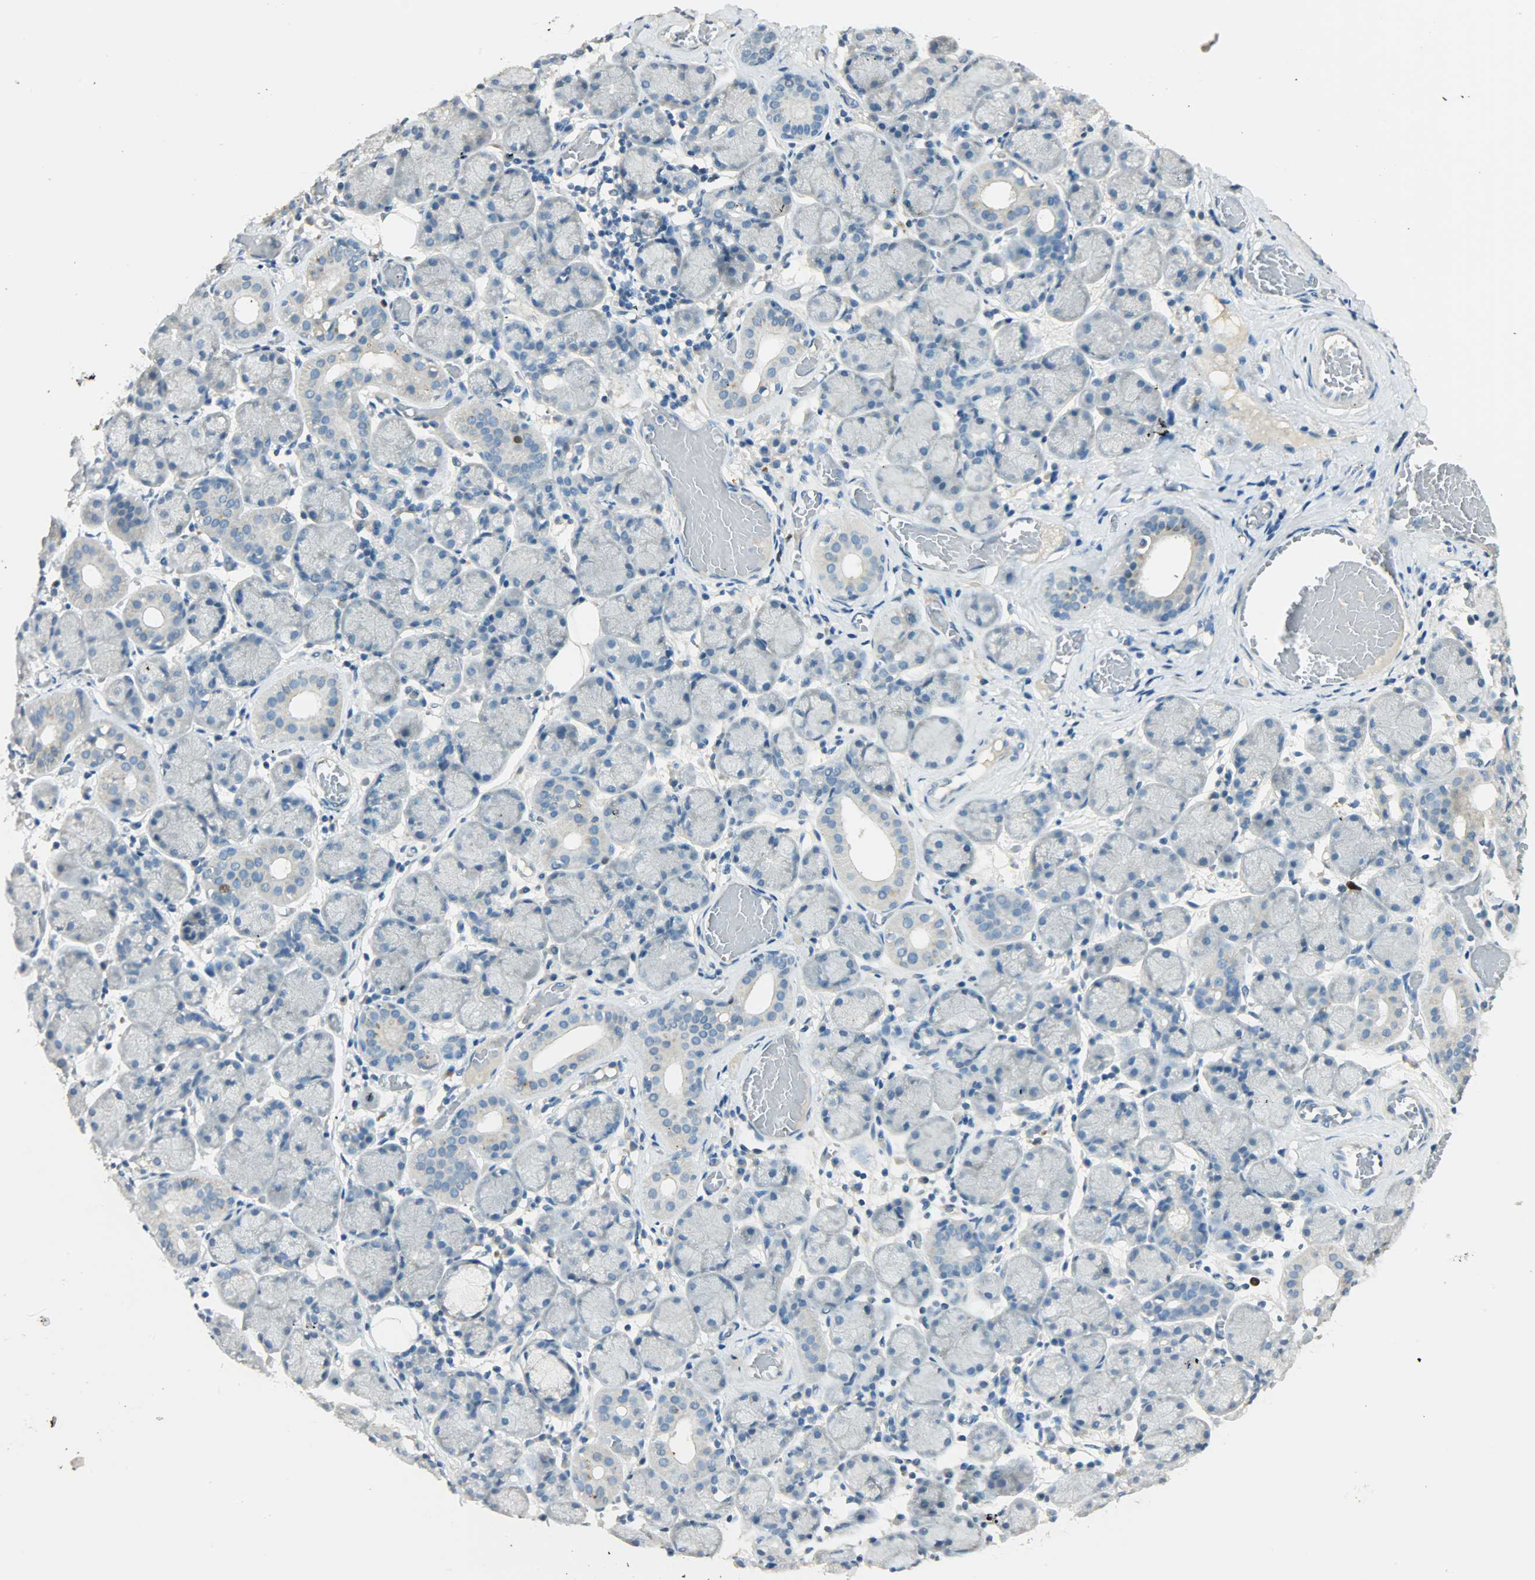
{"staining": {"intensity": "negative", "quantity": "none", "location": "none"}, "tissue": "salivary gland", "cell_type": "Glandular cells", "image_type": "normal", "snomed": [{"axis": "morphology", "description": "Normal tissue, NOS"}, {"axis": "topography", "description": "Salivary gland"}], "caption": "Immunohistochemistry photomicrograph of normal human salivary gland stained for a protein (brown), which reveals no positivity in glandular cells.", "gene": "TPX2", "patient": {"sex": "female", "age": 24}}